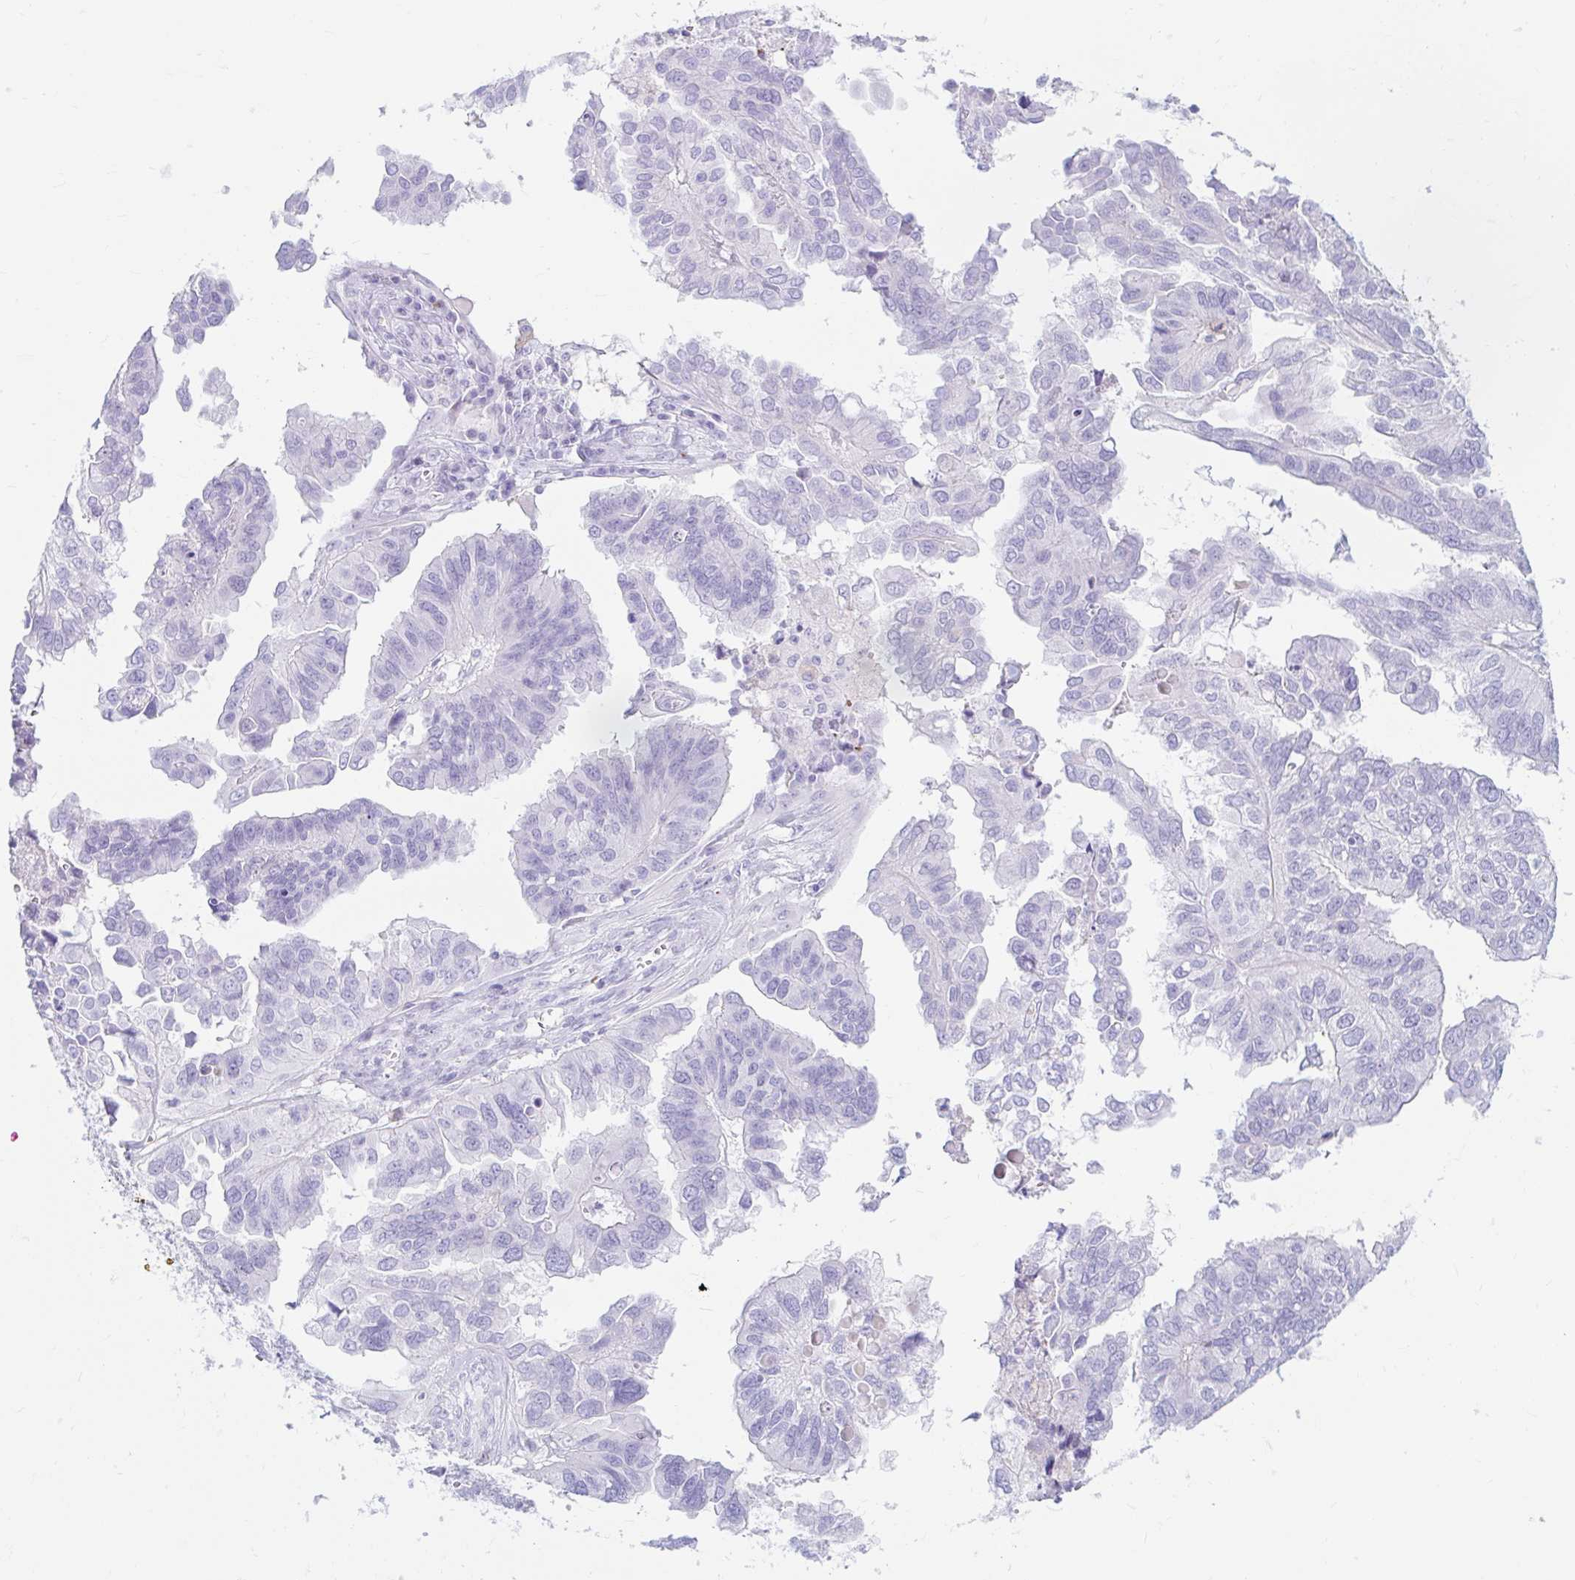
{"staining": {"intensity": "negative", "quantity": "none", "location": "none"}, "tissue": "ovarian cancer", "cell_type": "Tumor cells", "image_type": "cancer", "snomed": [{"axis": "morphology", "description": "Cystadenocarcinoma, serous, NOS"}, {"axis": "topography", "description": "Ovary"}], "caption": "Immunohistochemical staining of ovarian cancer (serous cystadenocarcinoma) exhibits no significant expression in tumor cells. (DAB (3,3'-diaminobenzidine) immunohistochemistry (IHC) visualized using brightfield microscopy, high magnification).", "gene": "ERICH6", "patient": {"sex": "female", "age": 79}}